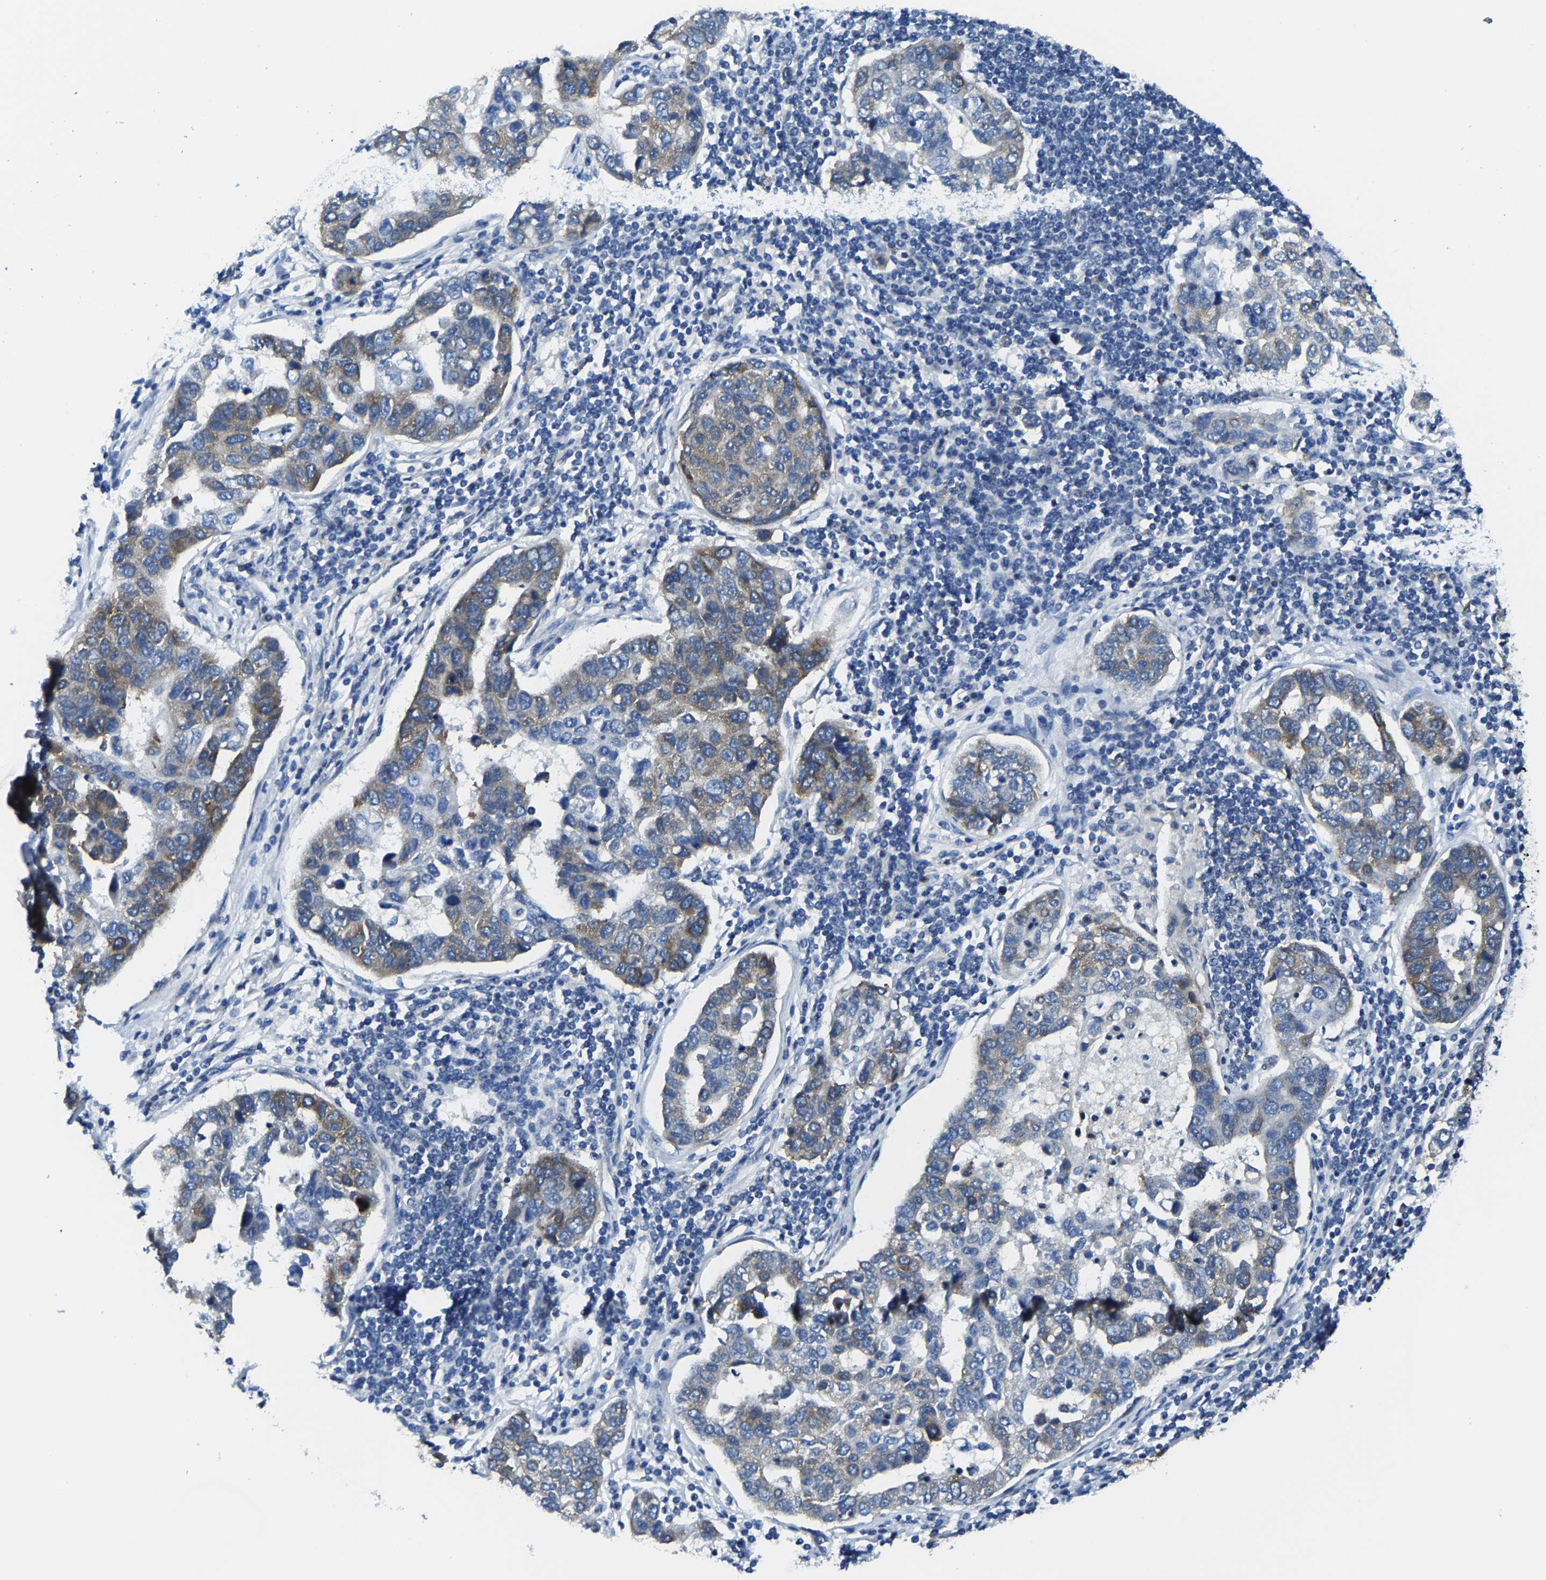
{"staining": {"intensity": "weak", "quantity": "25%-75%", "location": "cytoplasmic/membranous"}, "tissue": "pancreatic cancer", "cell_type": "Tumor cells", "image_type": "cancer", "snomed": [{"axis": "morphology", "description": "Adenocarcinoma, NOS"}, {"axis": "topography", "description": "Pancreas"}], "caption": "Human adenocarcinoma (pancreatic) stained for a protein (brown) shows weak cytoplasmic/membranous positive staining in about 25%-75% of tumor cells.", "gene": "G3BP2", "patient": {"sex": "female", "age": 61}}